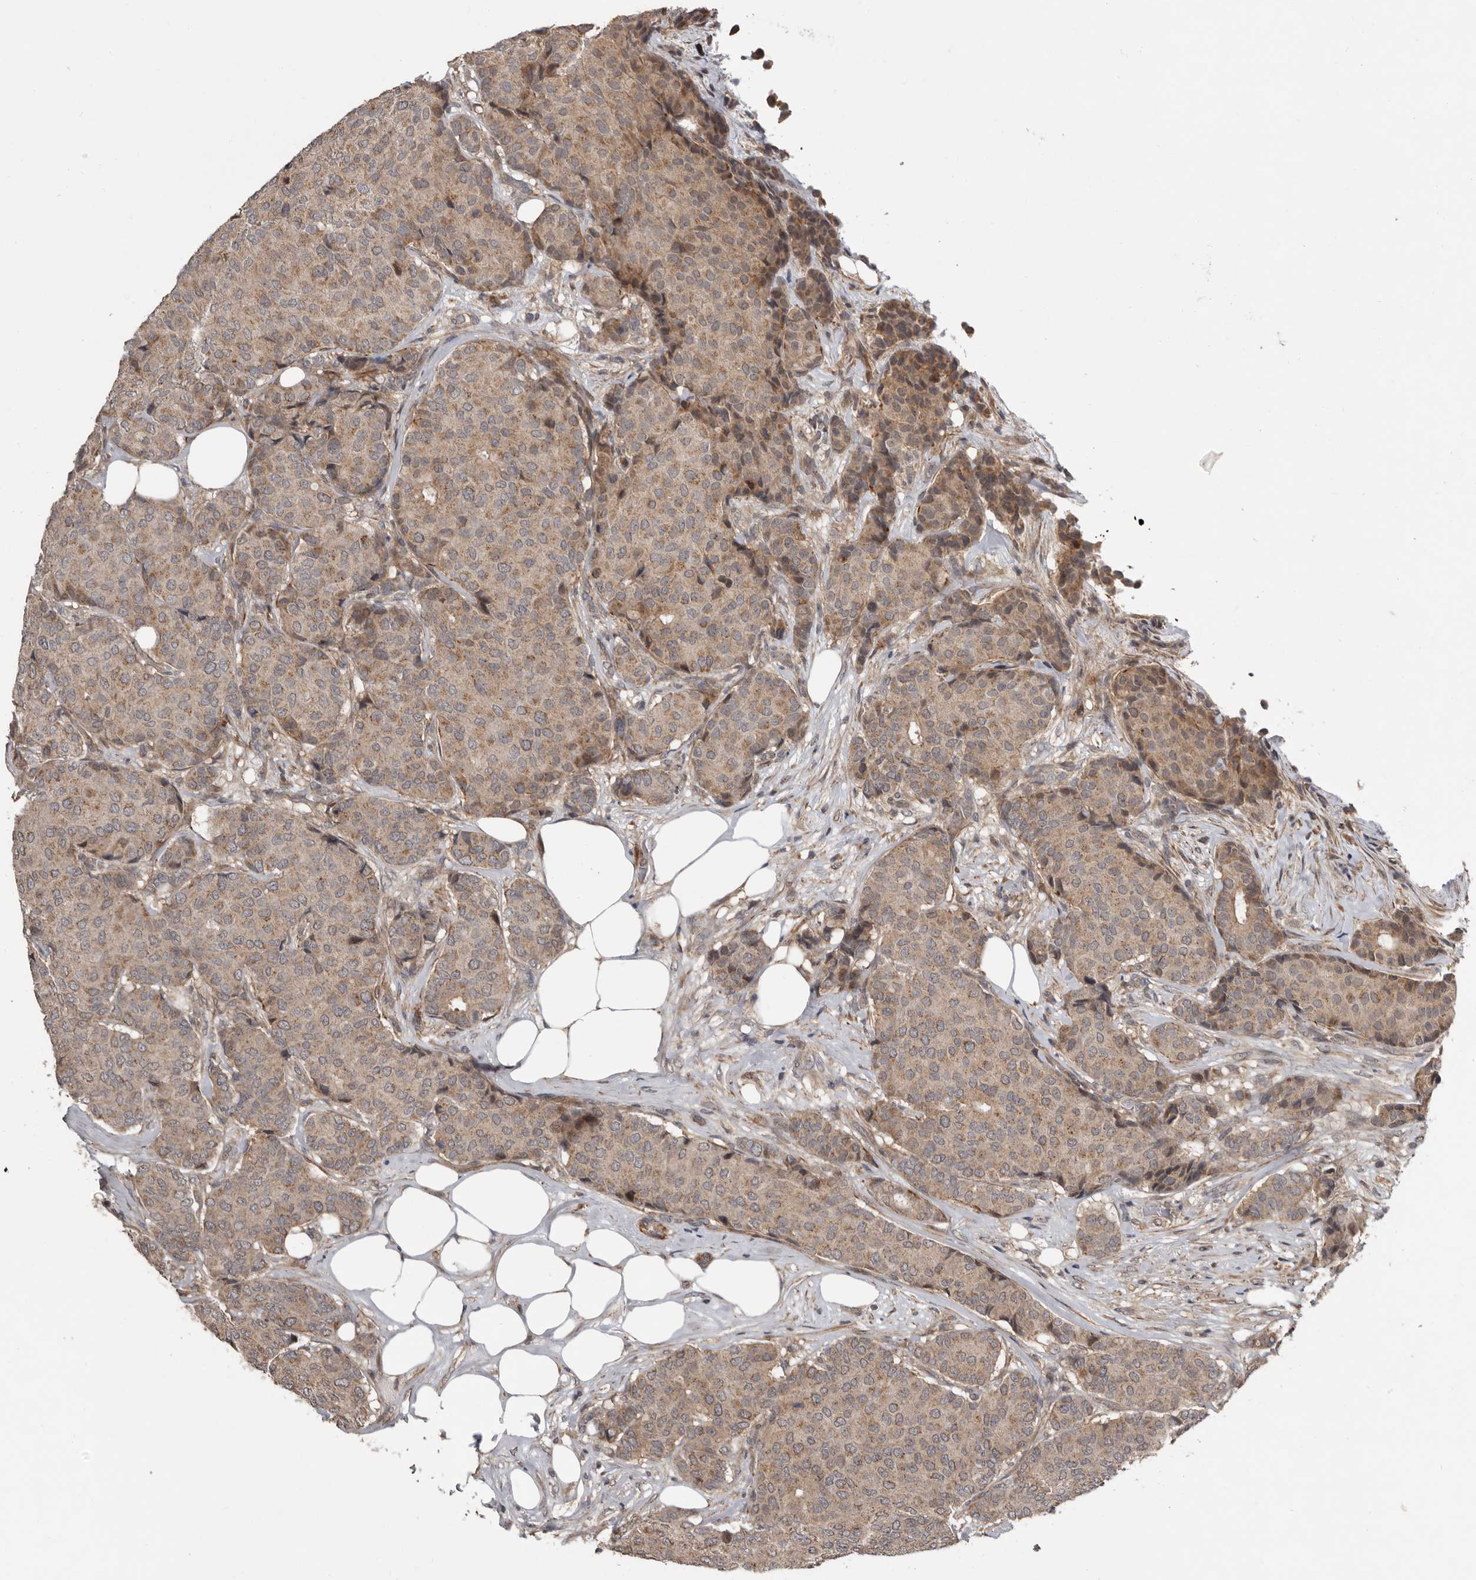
{"staining": {"intensity": "weak", "quantity": ">75%", "location": "cytoplasmic/membranous"}, "tissue": "breast cancer", "cell_type": "Tumor cells", "image_type": "cancer", "snomed": [{"axis": "morphology", "description": "Duct carcinoma"}, {"axis": "topography", "description": "Breast"}], "caption": "This is a photomicrograph of immunohistochemistry staining of breast cancer, which shows weak expression in the cytoplasmic/membranous of tumor cells.", "gene": "FGFR4", "patient": {"sex": "female", "age": 75}}